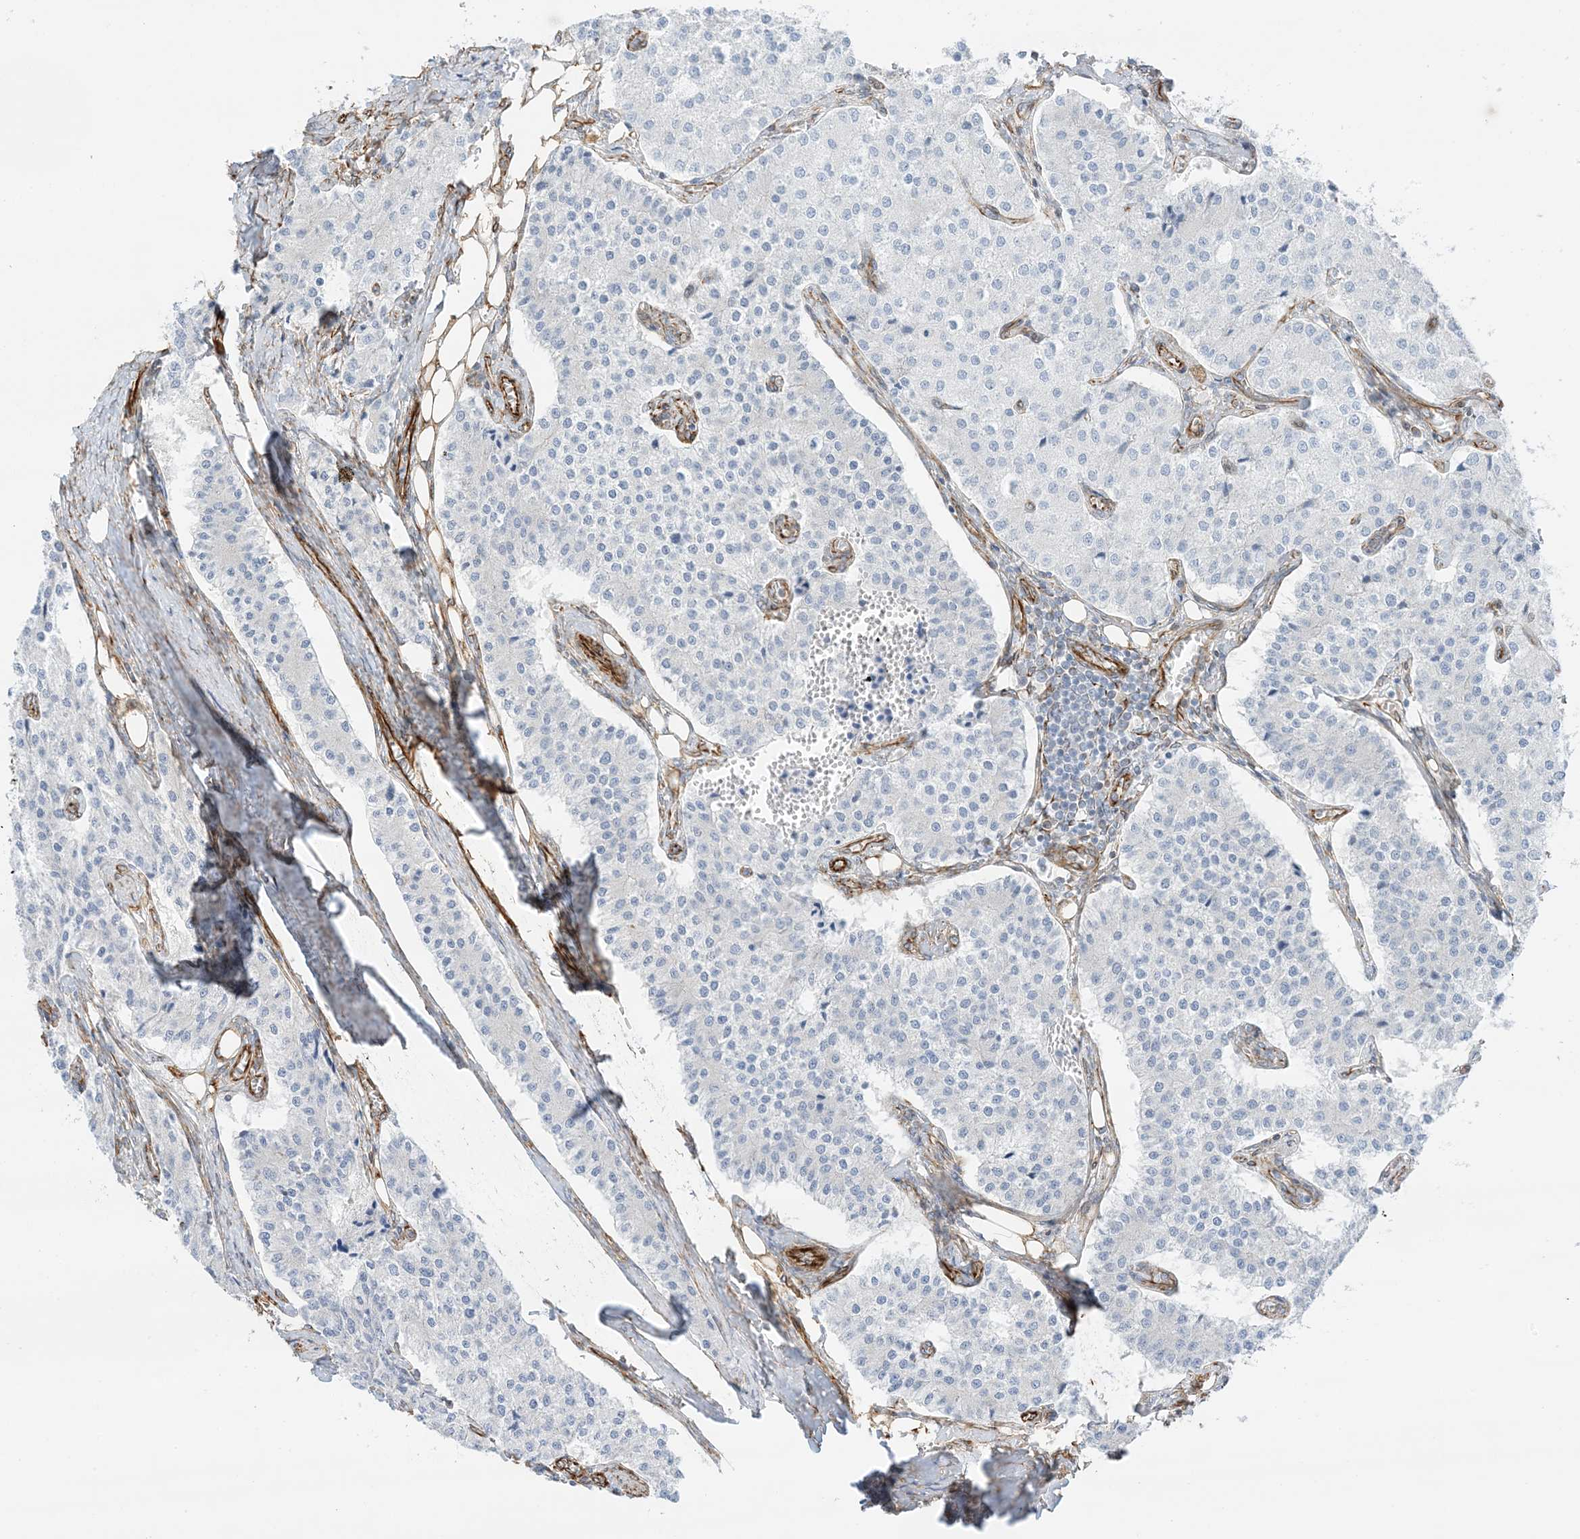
{"staining": {"intensity": "negative", "quantity": "none", "location": "none"}, "tissue": "carcinoid", "cell_type": "Tumor cells", "image_type": "cancer", "snomed": [{"axis": "morphology", "description": "Carcinoid, malignant, NOS"}, {"axis": "topography", "description": "Colon"}], "caption": "IHC photomicrograph of carcinoid stained for a protein (brown), which displays no positivity in tumor cells.", "gene": "PID1", "patient": {"sex": "female", "age": 52}}